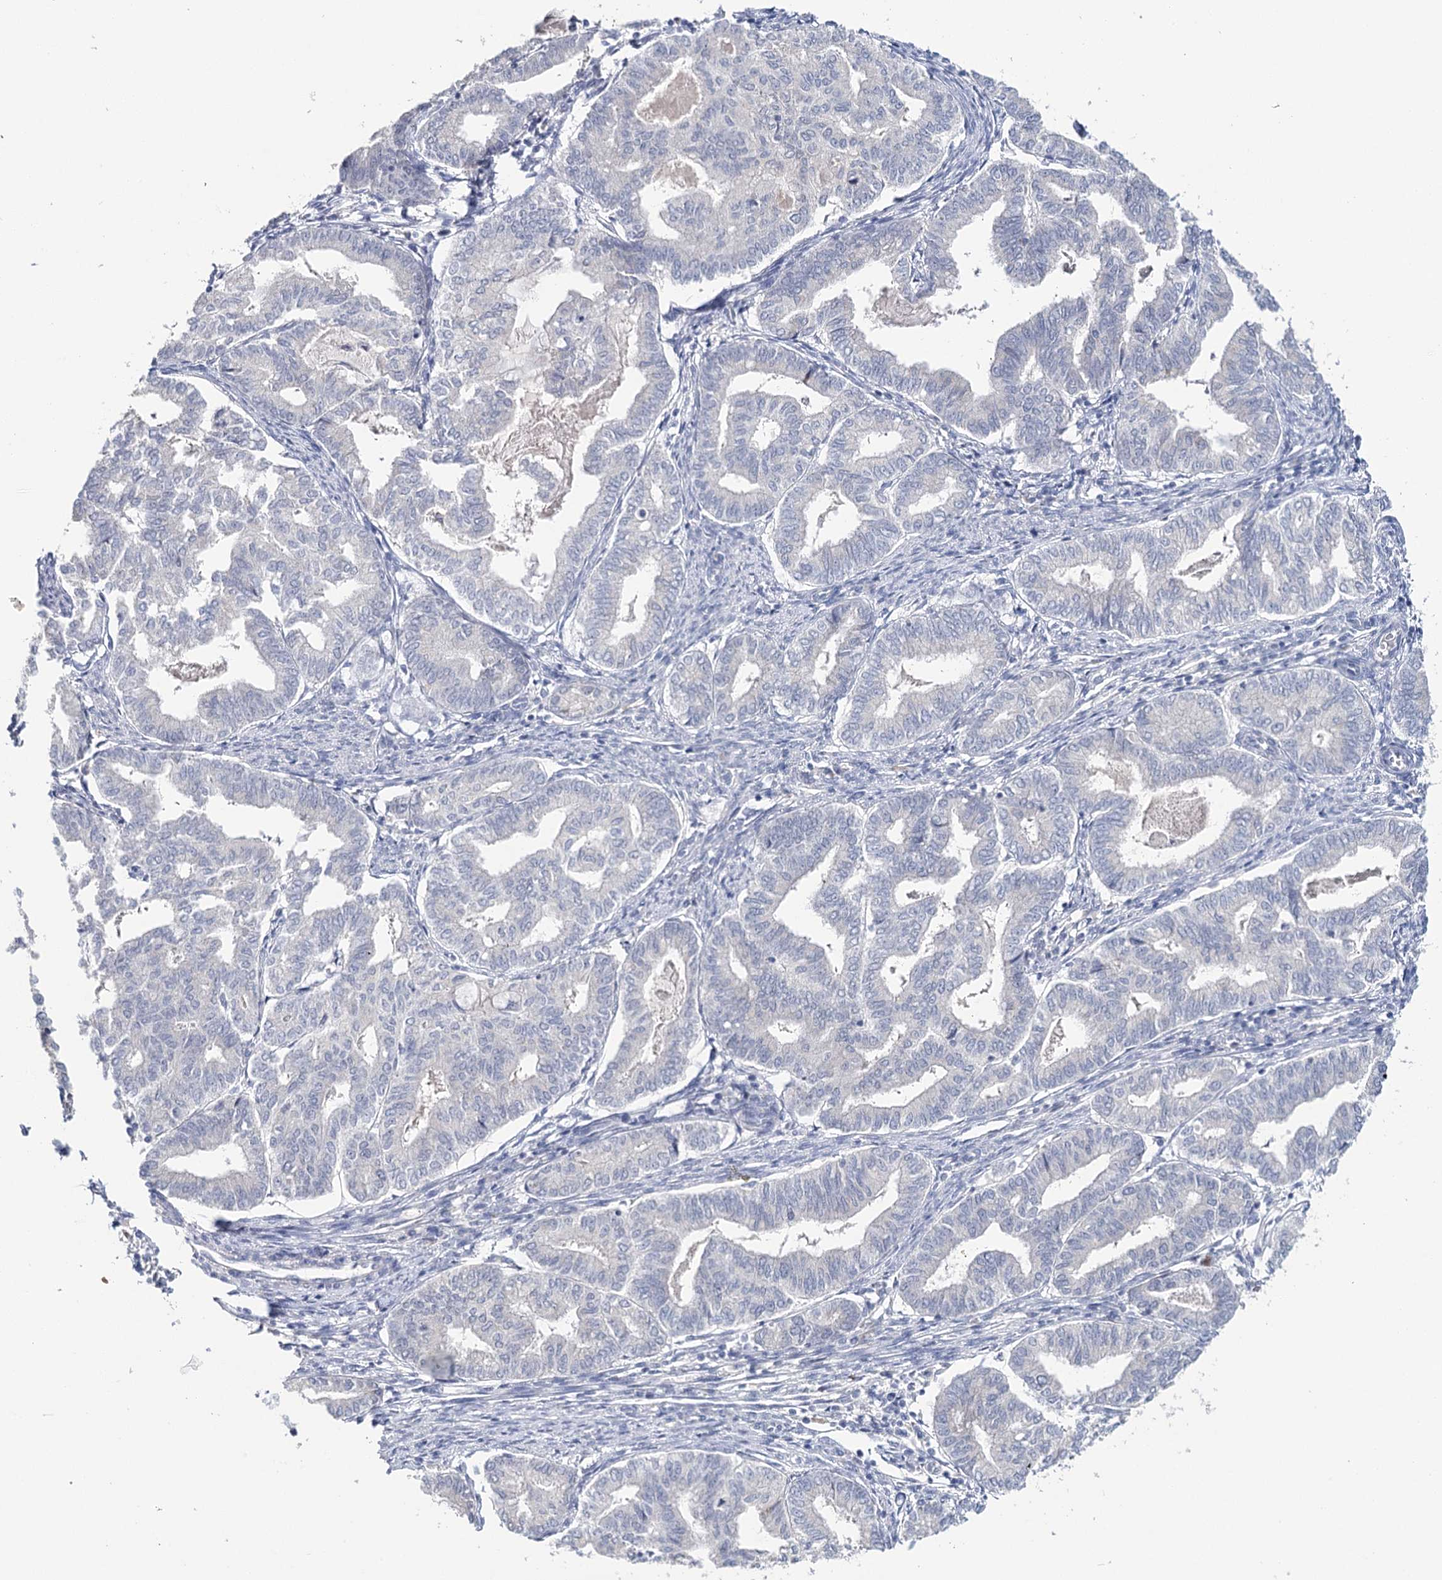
{"staining": {"intensity": "negative", "quantity": "none", "location": "none"}, "tissue": "endometrial cancer", "cell_type": "Tumor cells", "image_type": "cancer", "snomed": [{"axis": "morphology", "description": "Adenocarcinoma, NOS"}, {"axis": "topography", "description": "Endometrium"}], "caption": "Tumor cells are negative for protein expression in human endometrial adenocarcinoma. The staining was performed using DAB to visualize the protein expression in brown, while the nuclei were stained in blue with hematoxylin (Magnification: 20x).", "gene": "TP53", "patient": {"sex": "female", "age": 79}}